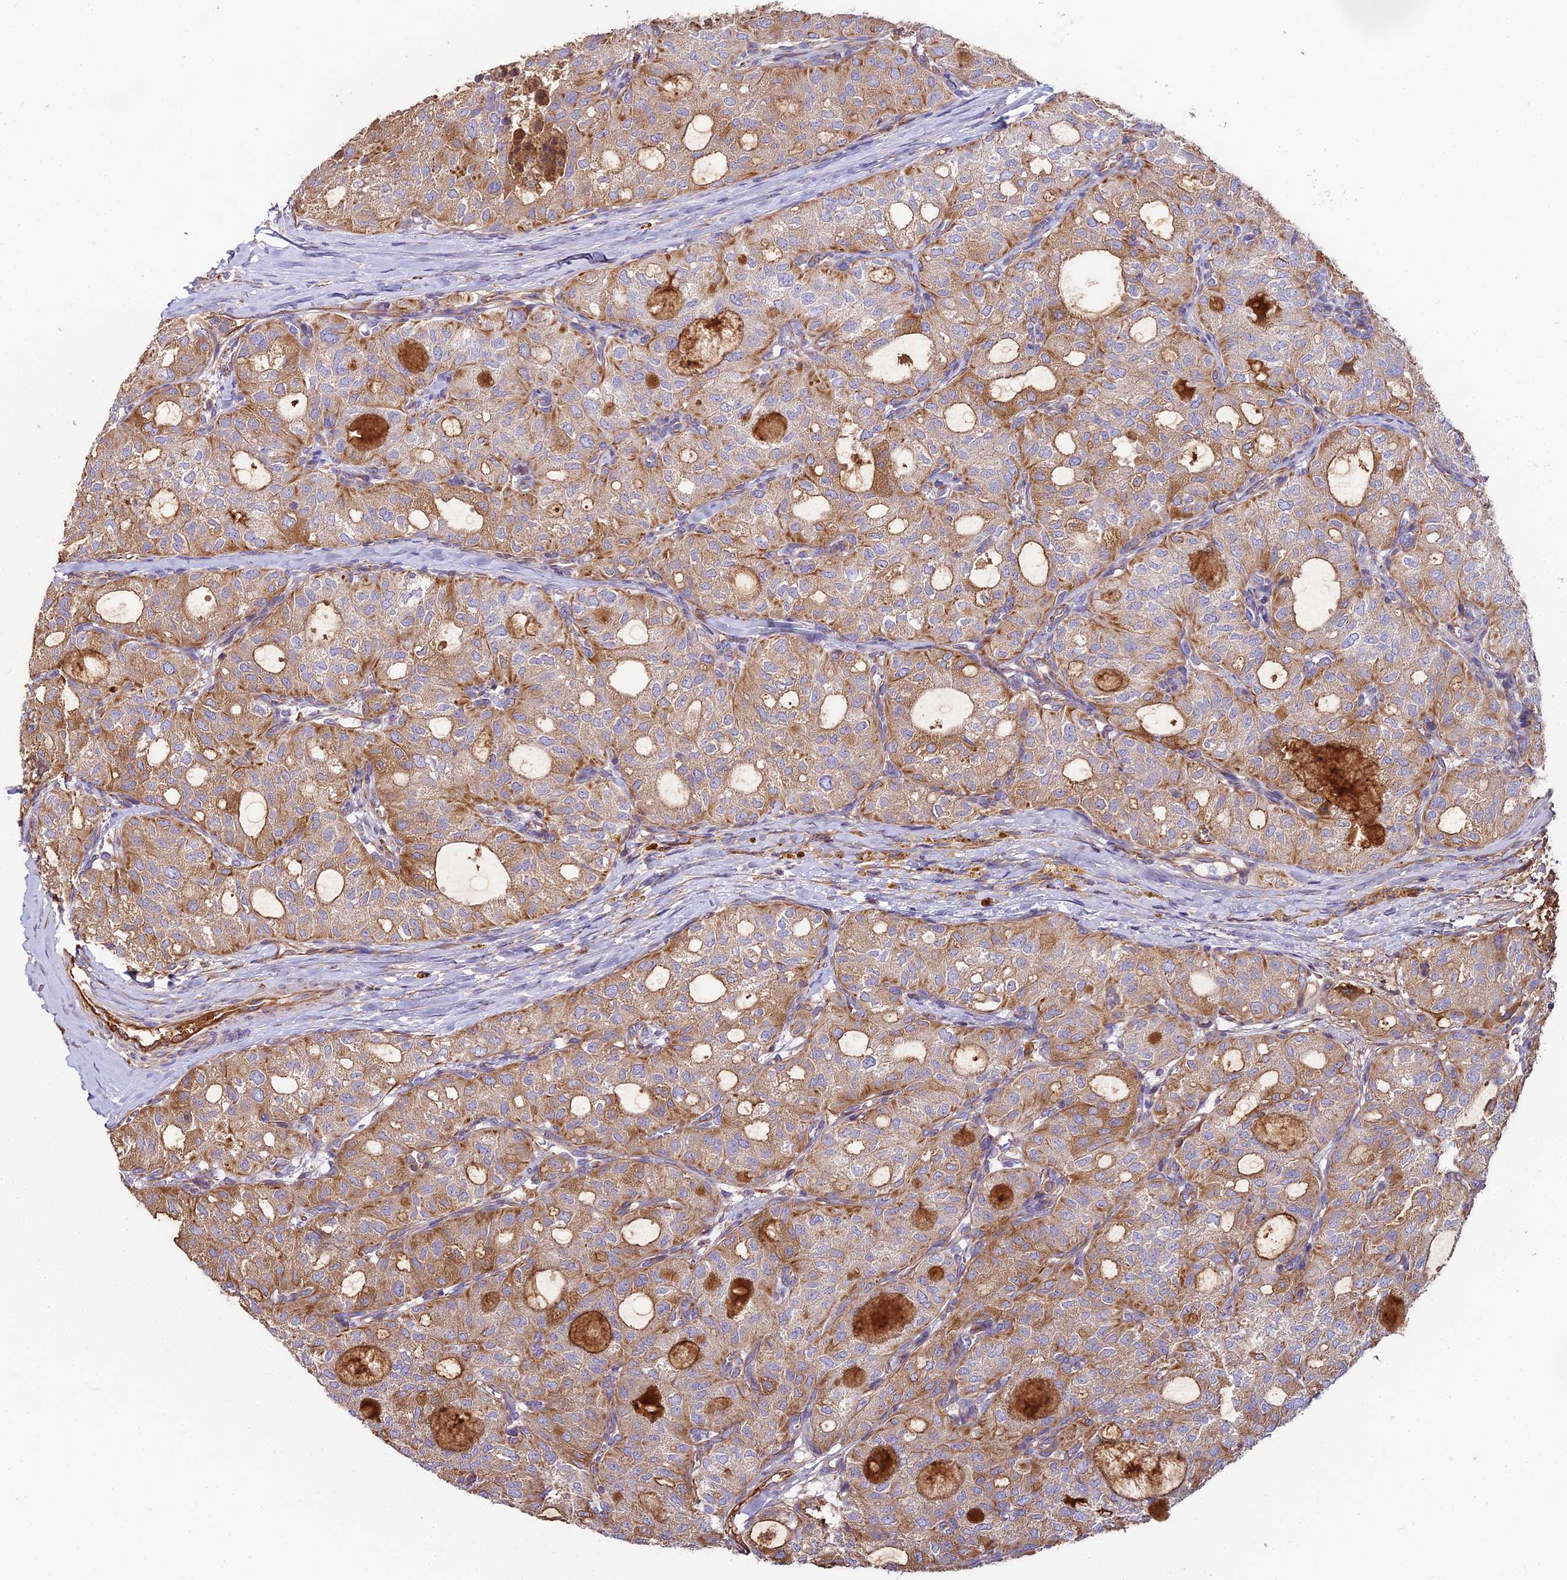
{"staining": {"intensity": "moderate", "quantity": ">75%", "location": "cytoplasmic/membranous"}, "tissue": "thyroid cancer", "cell_type": "Tumor cells", "image_type": "cancer", "snomed": [{"axis": "morphology", "description": "Follicular adenoma carcinoma, NOS"}, {"axis": "topography", "description": "Thyroid gland"}], "caption": "Immunohistochemical staining of thyroid follicular adenoma carcinoma exhibits moderate cytoplasmic/membranous protein staining in about >75% of tumor cells.", "gene": "BEX4", "patient": {"sex": "male", "age": 75}}